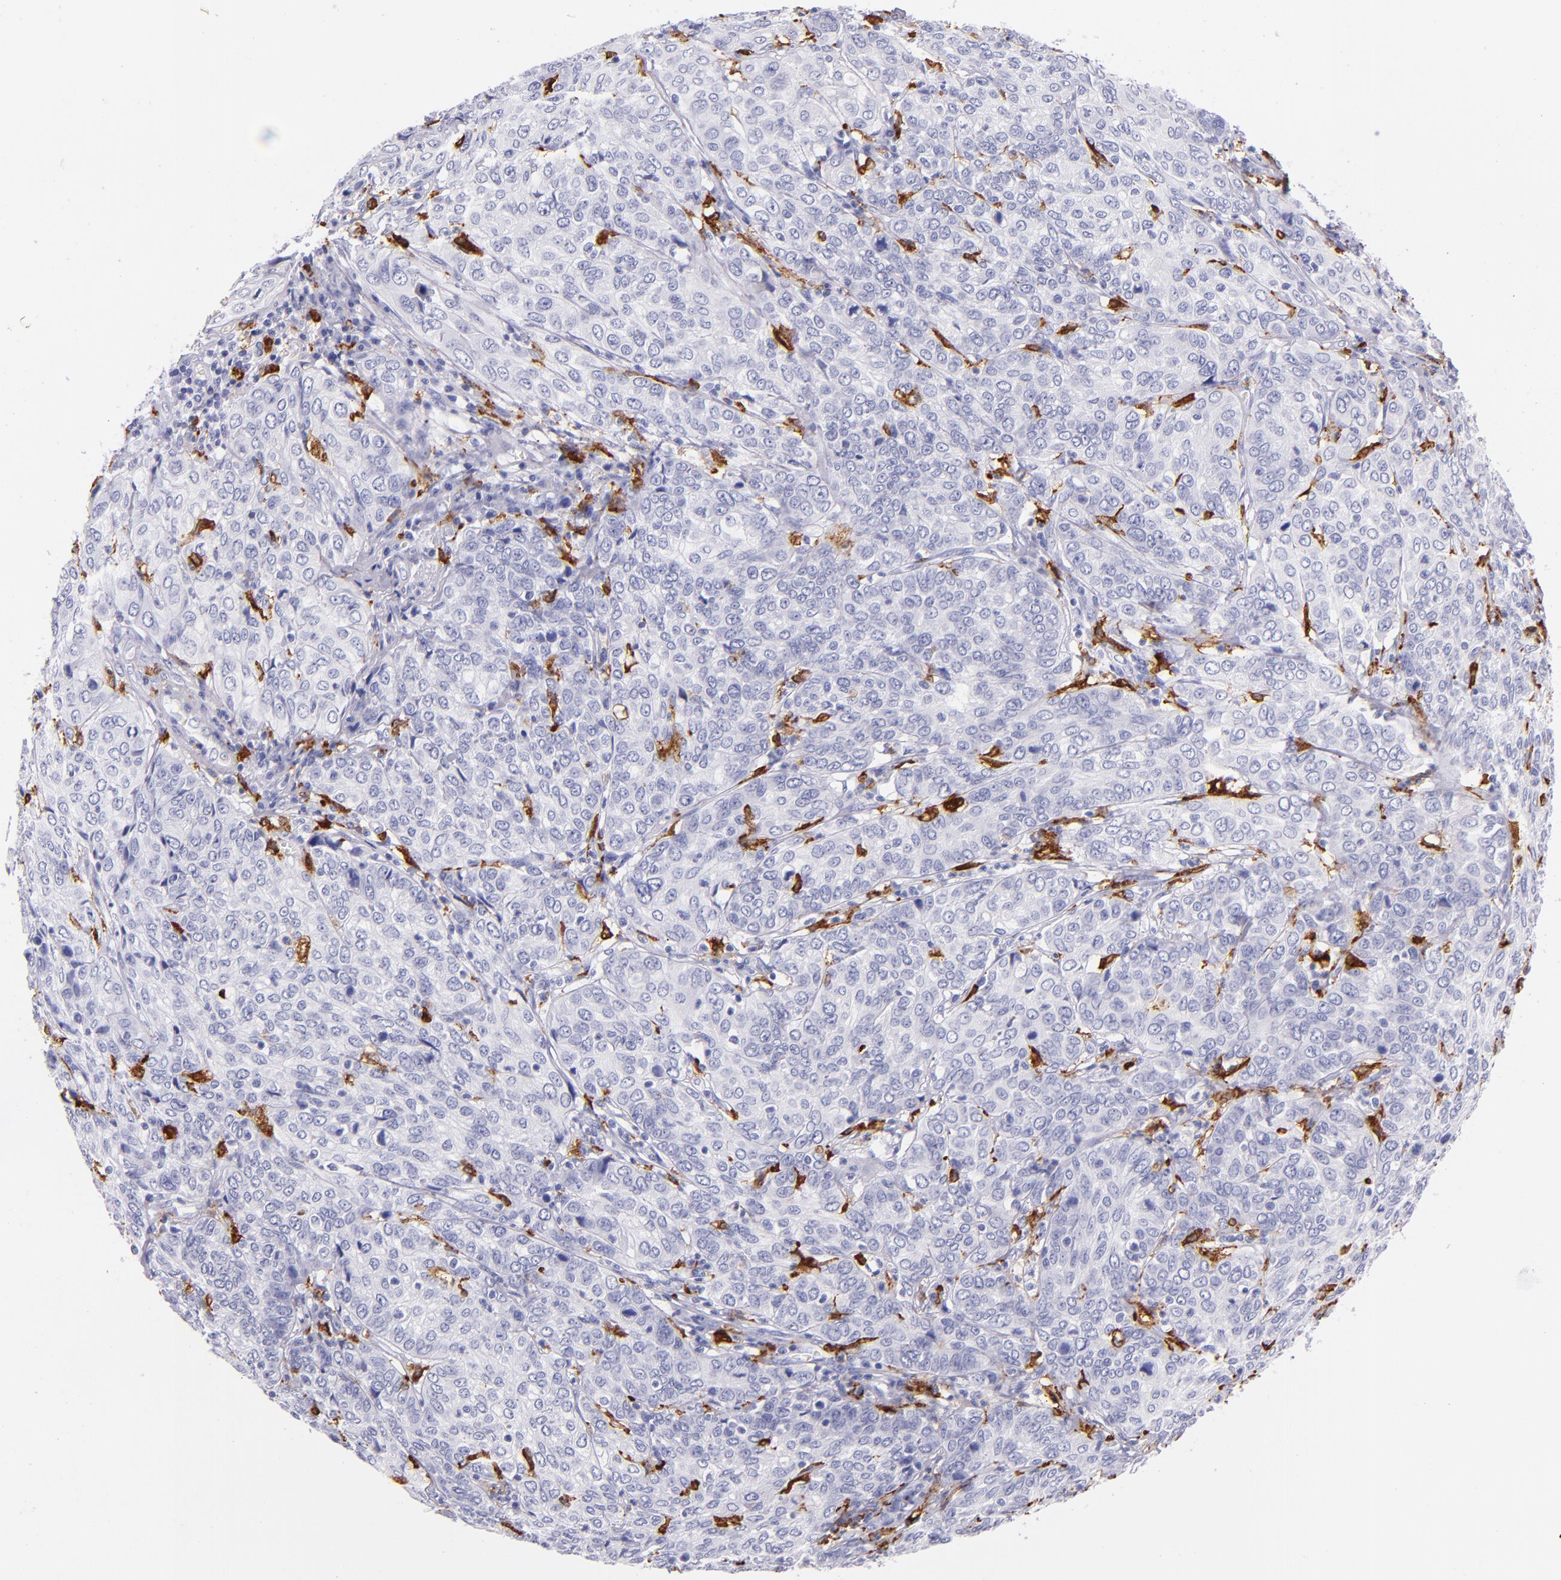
{"staining": {"intensity": "negative", "quantity": "none", "location": "none"}, "tissue": "cervical cancer", "cell_type": "Tumor cells", "image_type": "cancer", "snomed": [{"axis": "morphology", "description": "Squamous cell carcinoma, NOS"}, {"axis": "topography", "description": "Cervix"}], "caption": "Immunohistochemistry (IHC) histopathology image of human squamous cell carcinoma (cervical) stained for a protein (brown), which displays no positivity in tumor cells.", "gene": "CD163", "patient": {"sex": "female", "age": 38}}